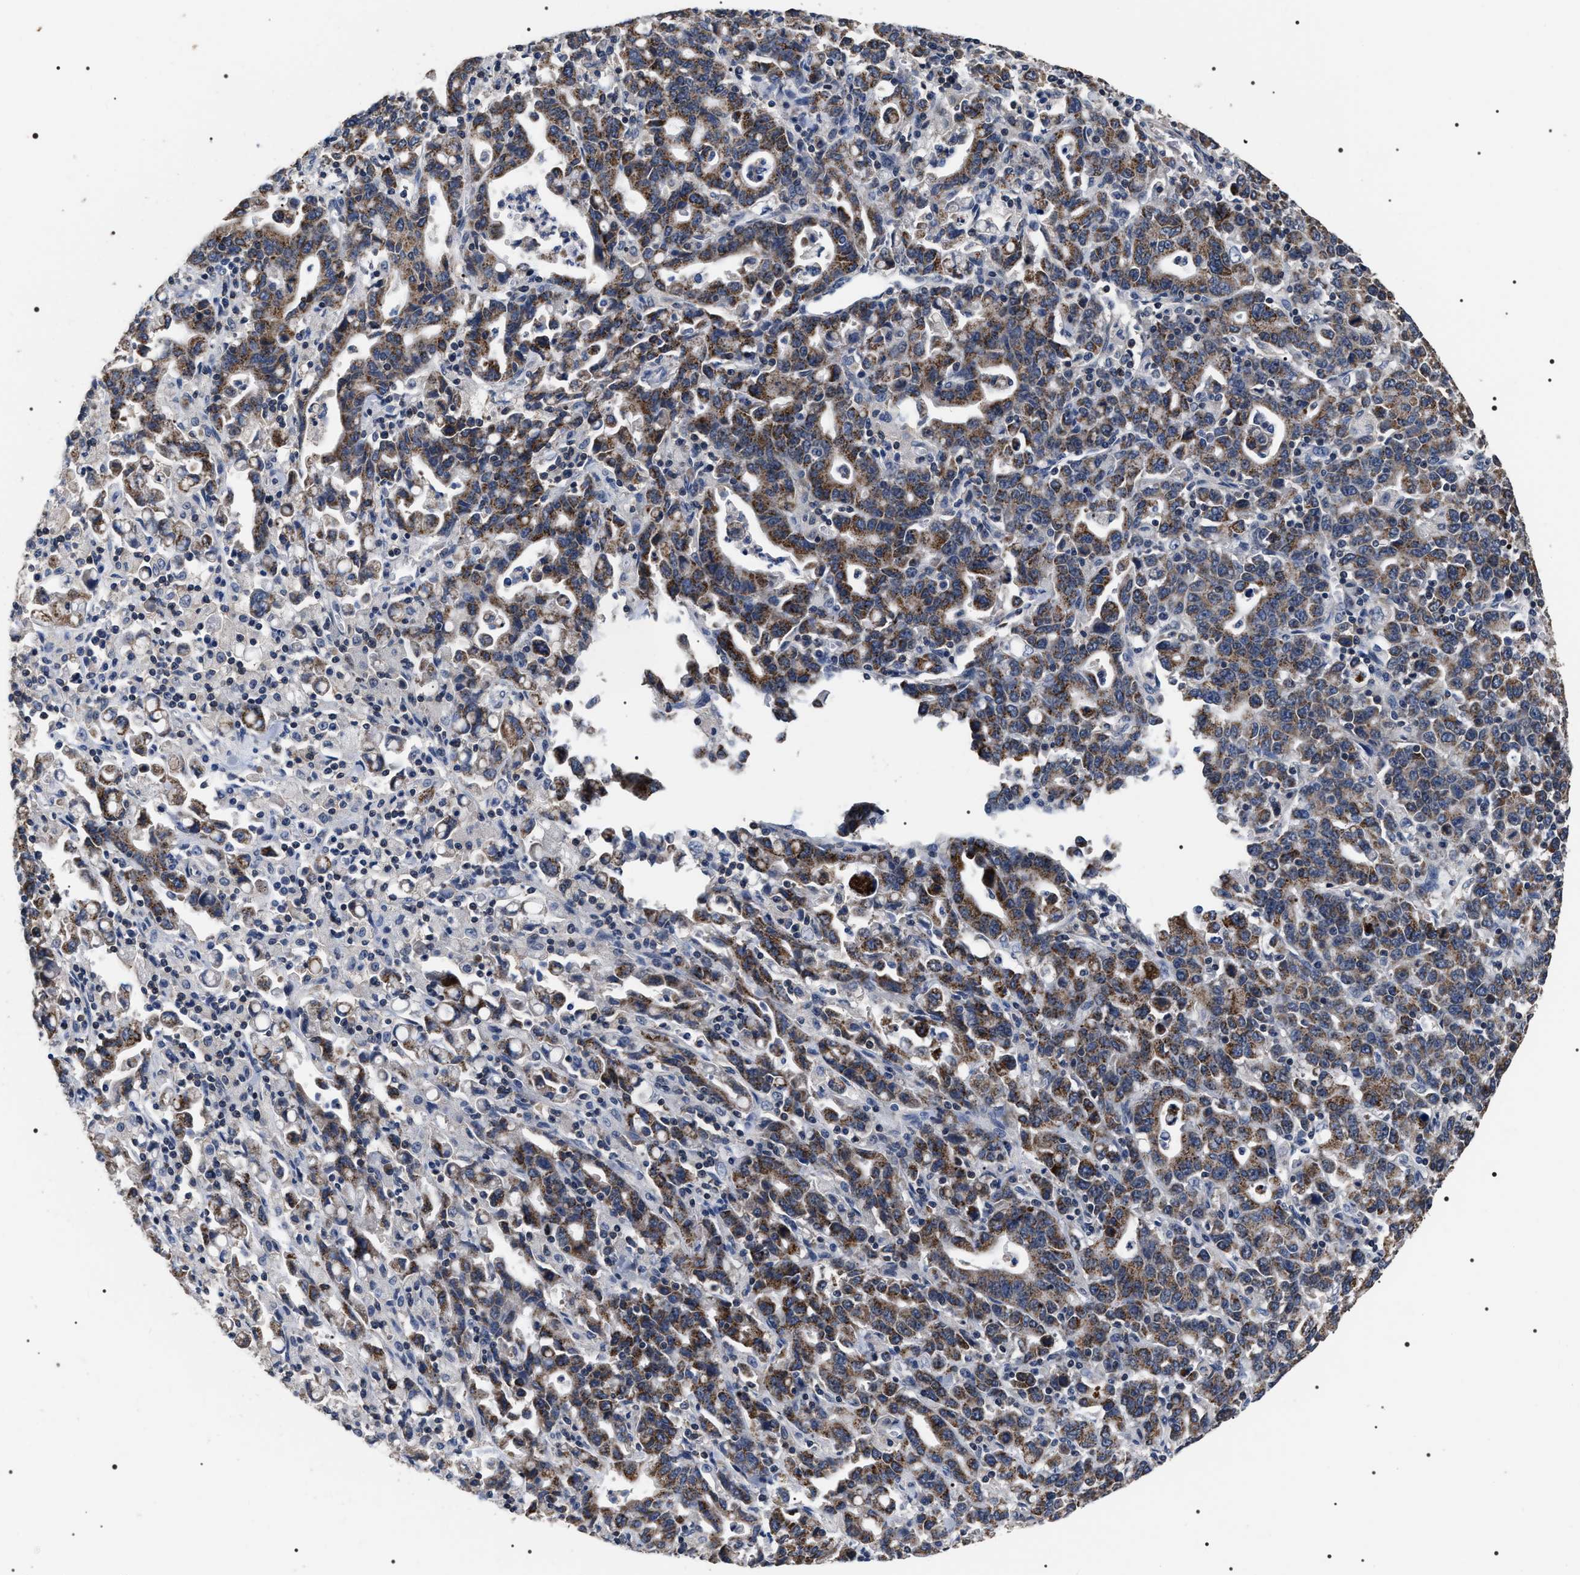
{"staining": {"intensity": "moderate", "quantity": ">75%", "location": "cytoplasmic/membranous"}, "tissue": "stomach cancer", "cell_type": "Tumor cells", "image_type": "cancer", "snomed": [{"axis": "morphology", "description": "Adenocarcinoma, NOS"}, {"axis": "topography", "description": "Stomach, upper"}], "caption": "The photomicrograph displays a brown stain indicating the presence of a protein in the cytoplasmic/membranous of tumor cells in stomach cancer (adenocarcinoma).", "gene": "UPF3A", "patient": {"sex": "male", "age": 69}}